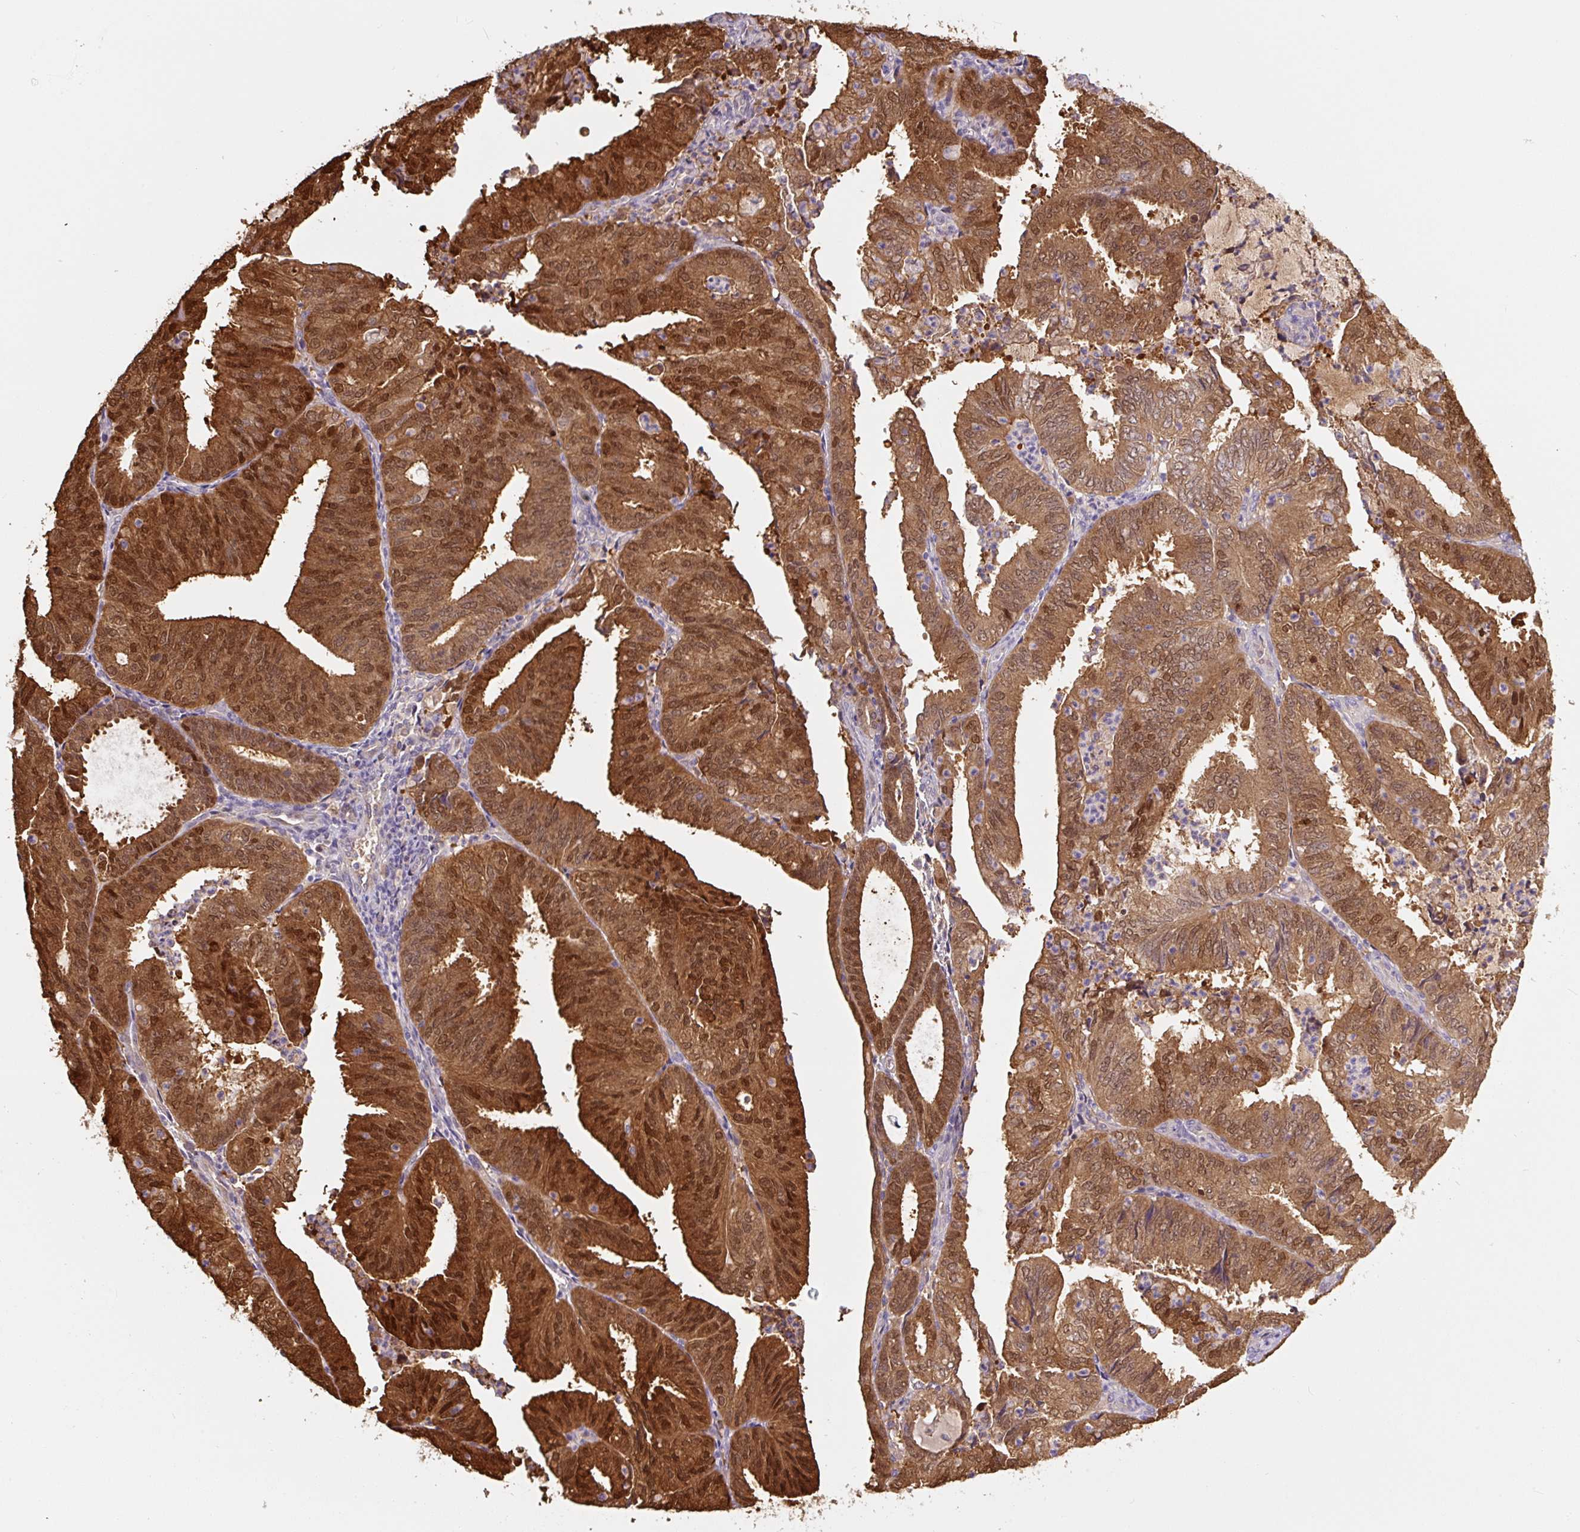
{"staining": {"intensity": "strong", "quantity": ">75%", "location": "cytoplasmic/membranous,nuclear"}, "tissue": "endometrial cancer", "cell_type": "Tumor cells", "image_type": "cancer", "snomed": [{"axis": "morphology", "description": "Adenocarcinoma, NOS"}, {"axis": "topography", "description": "Uterus"}], "caption": "Brown immunohistochemical staining in endometrial cancer (adenocarcinoma) displays strong cytoplasmic/membranous and nuclear expression in approximately >75% of tumor cells. (DAB IHC, brown staining for protein, blue staining for nuclei).", "gene": "ASRGL1", "patient": {"sex": "female", "age": 60}}